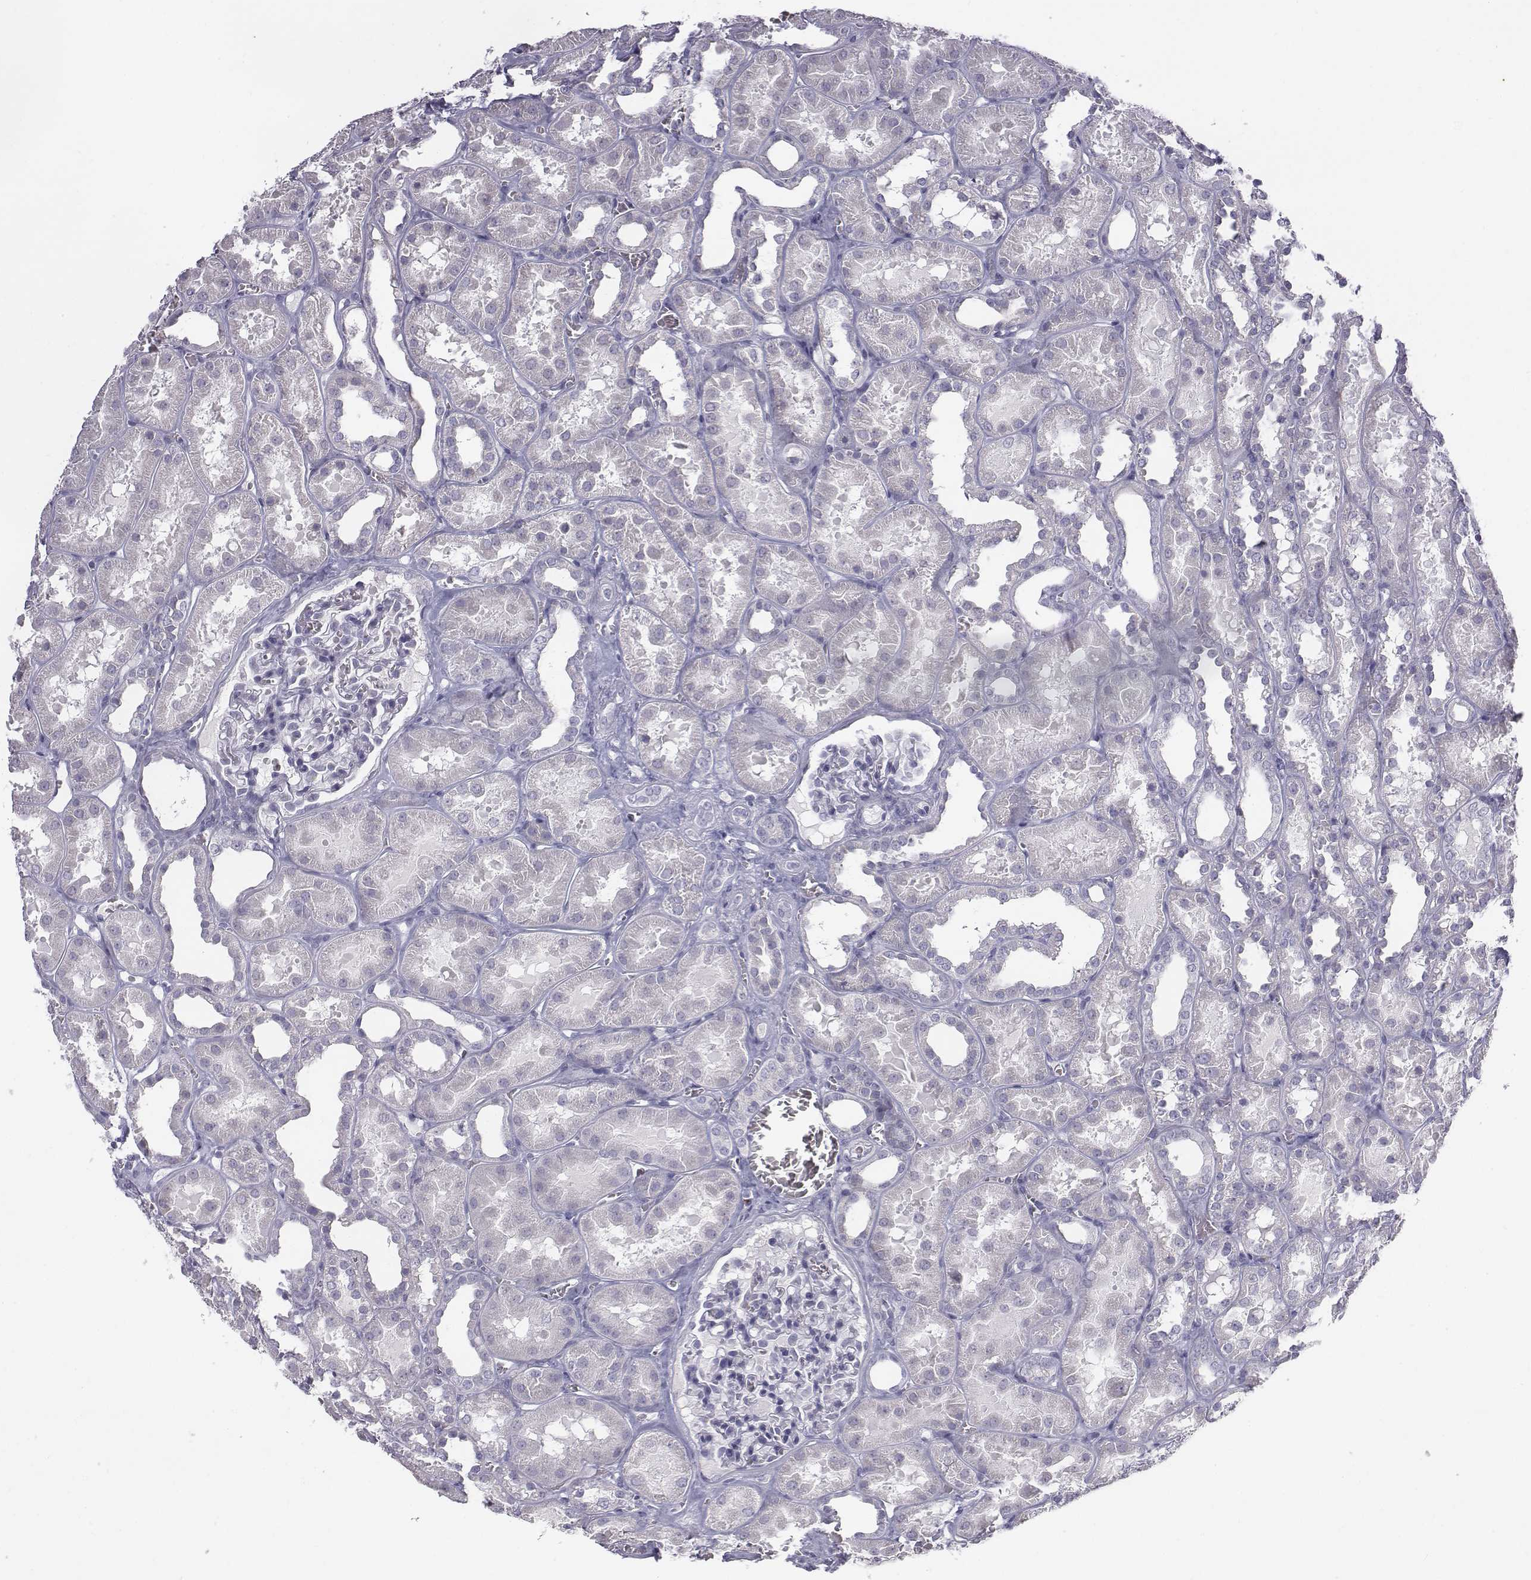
{"staining": {"intensity": "negative", "quantity": "none", "location": "none"}, "tissue": "kidney", "cell_type": "Cells in glomeruli", "image_type": "normal", "snomed": [{"axis": "morphology", "description": "Normal tissue, NOS"}, {"axis": "topography", "description": "Kidney"}], "caption": "An image of human kidney is negative for staining in cells in glomeruli. (DAB (3,3'-diaminobenzidine) immunohistochemistry (IHC) visualized using brightfield microscopy, high magnification).", "gene": "C6orf58", "patient": {"sex": "female", "age": 41}}